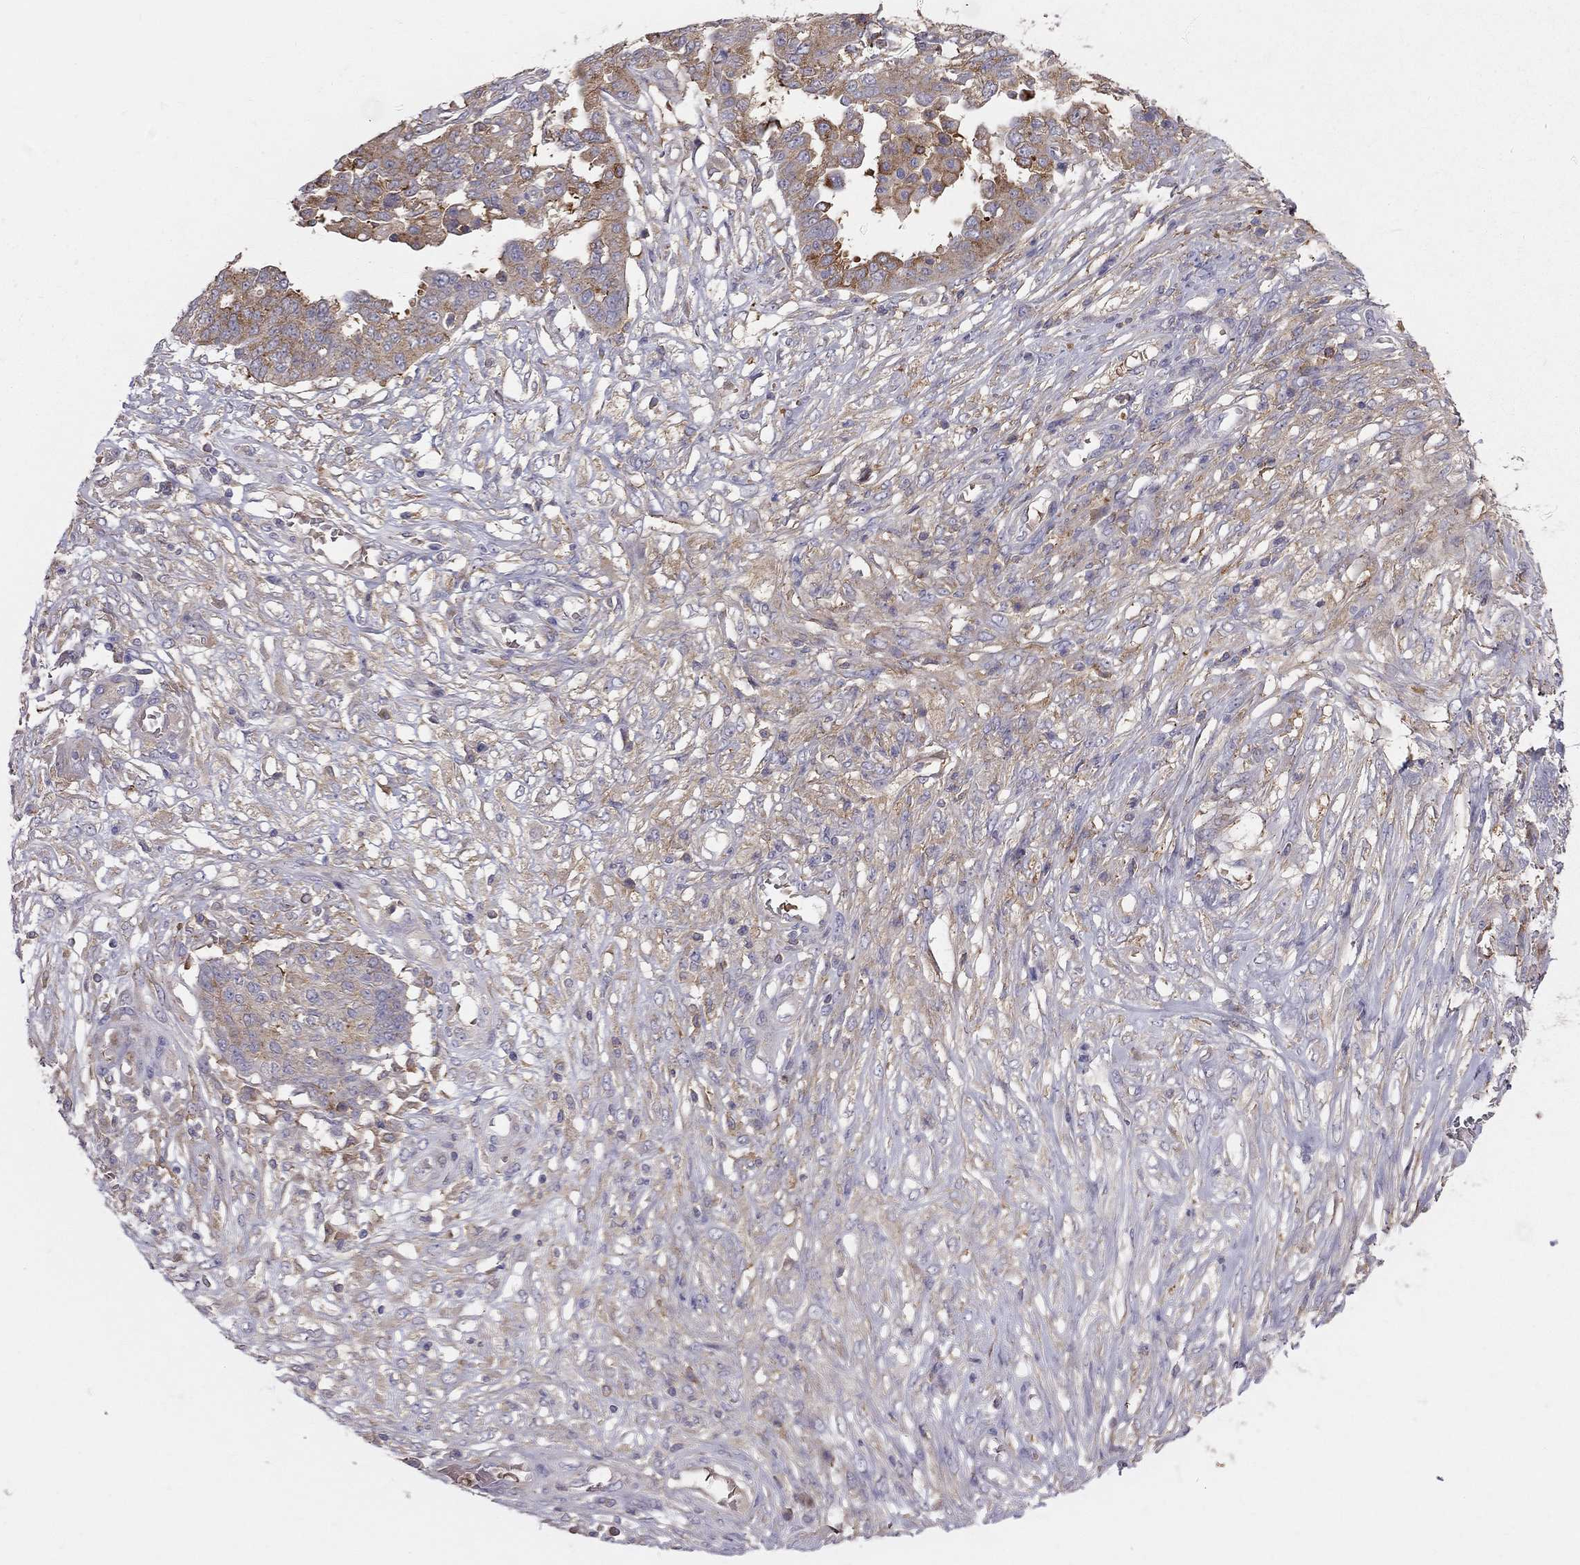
{"staining": {"intensity": "strong", "quantity": "<25%", "location": "cytoplasmic/membranous"}, "tissue": "ovarian cancer", "cell_type": "Tumor cells", "image_type": "cancer", "snomed": [{"axis": "morphology", "description": "Cystadenocarcinoma, serous, NOS"}, {"axis": "topography", "description": "Ovary"}], "caption": "An image of human ovarian cancer (serous cystadenocarcinoma) stained for a protein shows strong cytoplasmic/membranous brown staining in tumor cells.", "gene": "EIF4E3", "patient": {"sex": "female", "age": 67}}